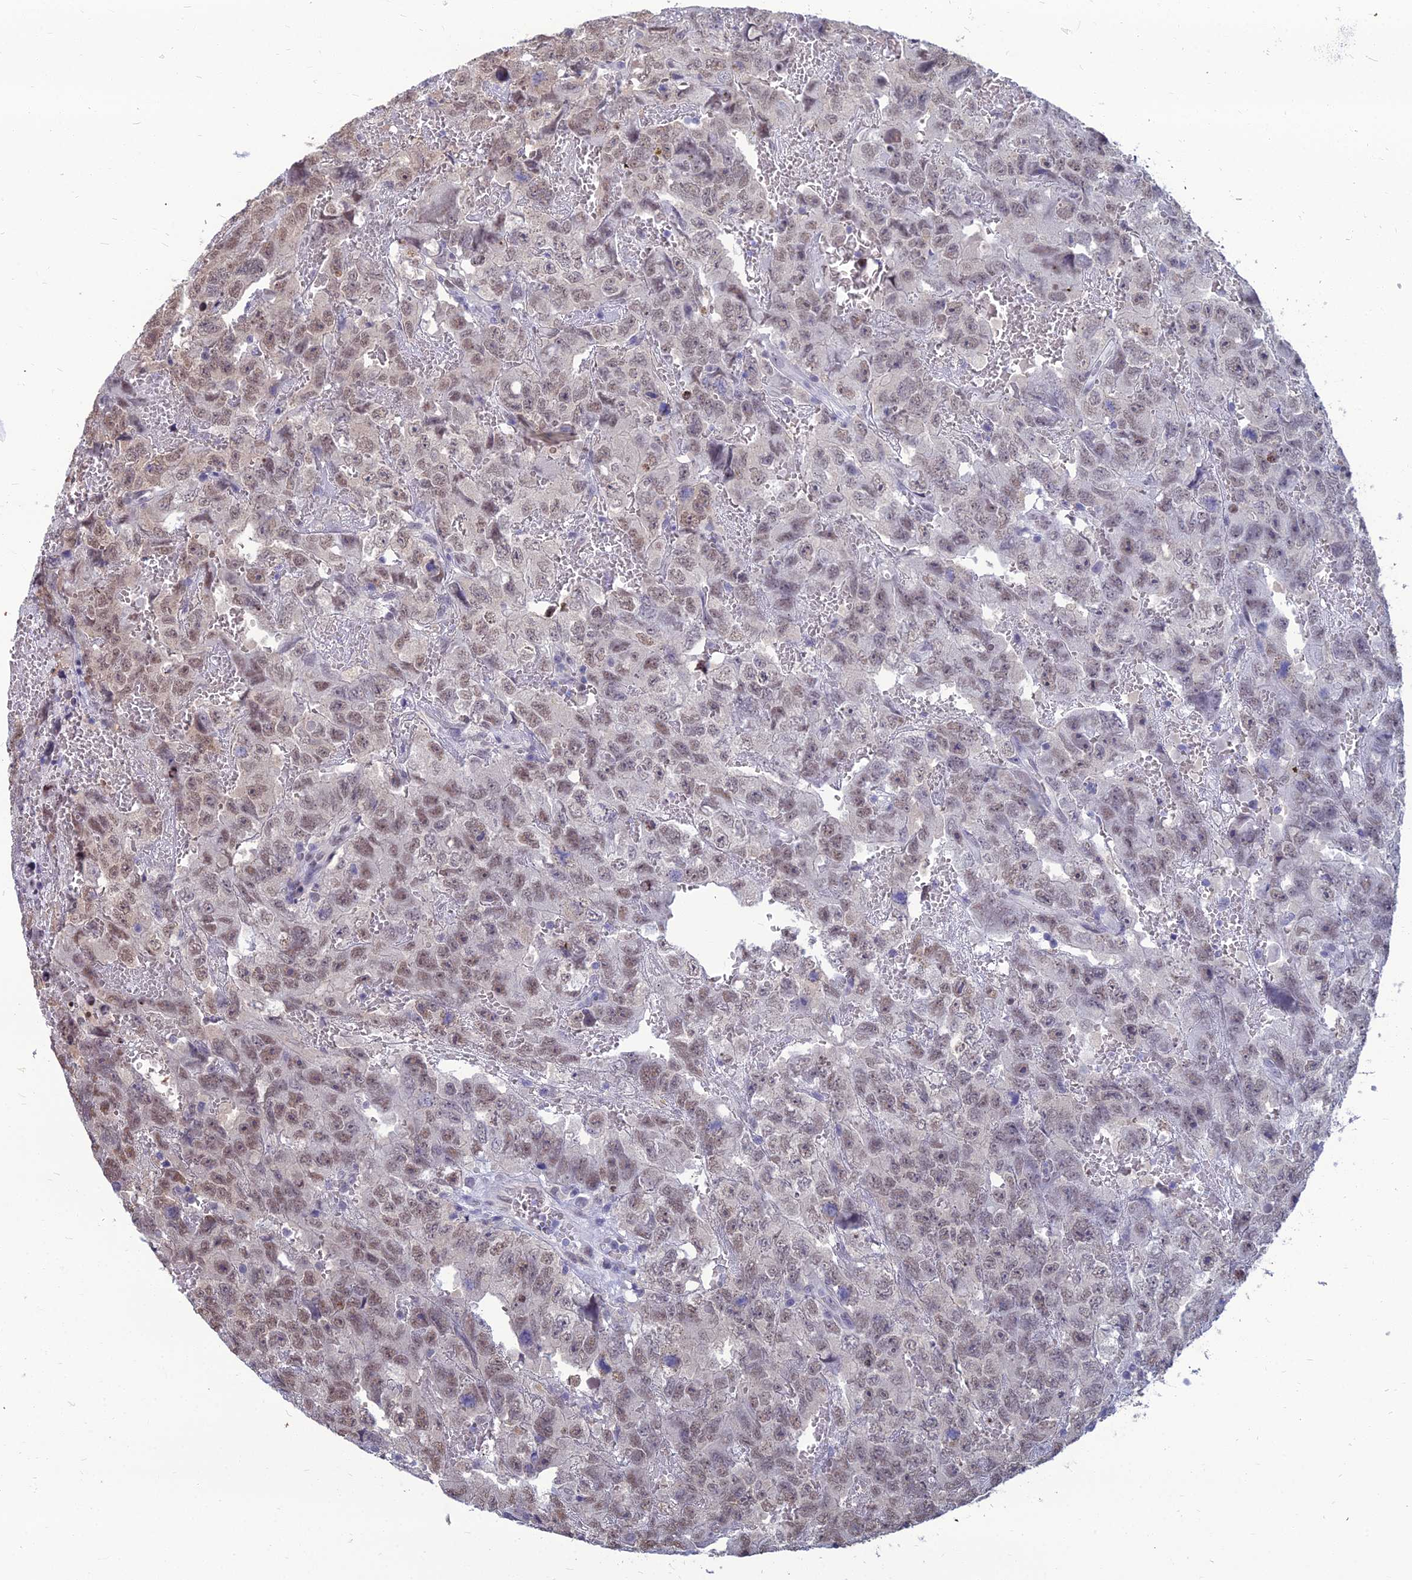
{"staining": {"intensity": "weak", "quantity": ">75%", "location": "nuclear"}, "tissue": "testis cancer", "cell_type": "Tumor cells", "image_type": "cancer", "snomed": [{"axis": "morphology", "description": "Carcinoma, Embryonal, NOS"}, {"axis": "topography", "description": "Testis"}], "caption": "Weak nuclear positivity is present in about >75% of tumor cells in embryonal carcinoma (testis). The staining was performed using DAB (3,3'-diaminobenzidine) to visualize the protein expression in brown, while the nuclei were stained in blue with hematoxylin (Magnification: 20x).", "gene": "SRSF7", "patient": {"sex": "male", "age": 45}}